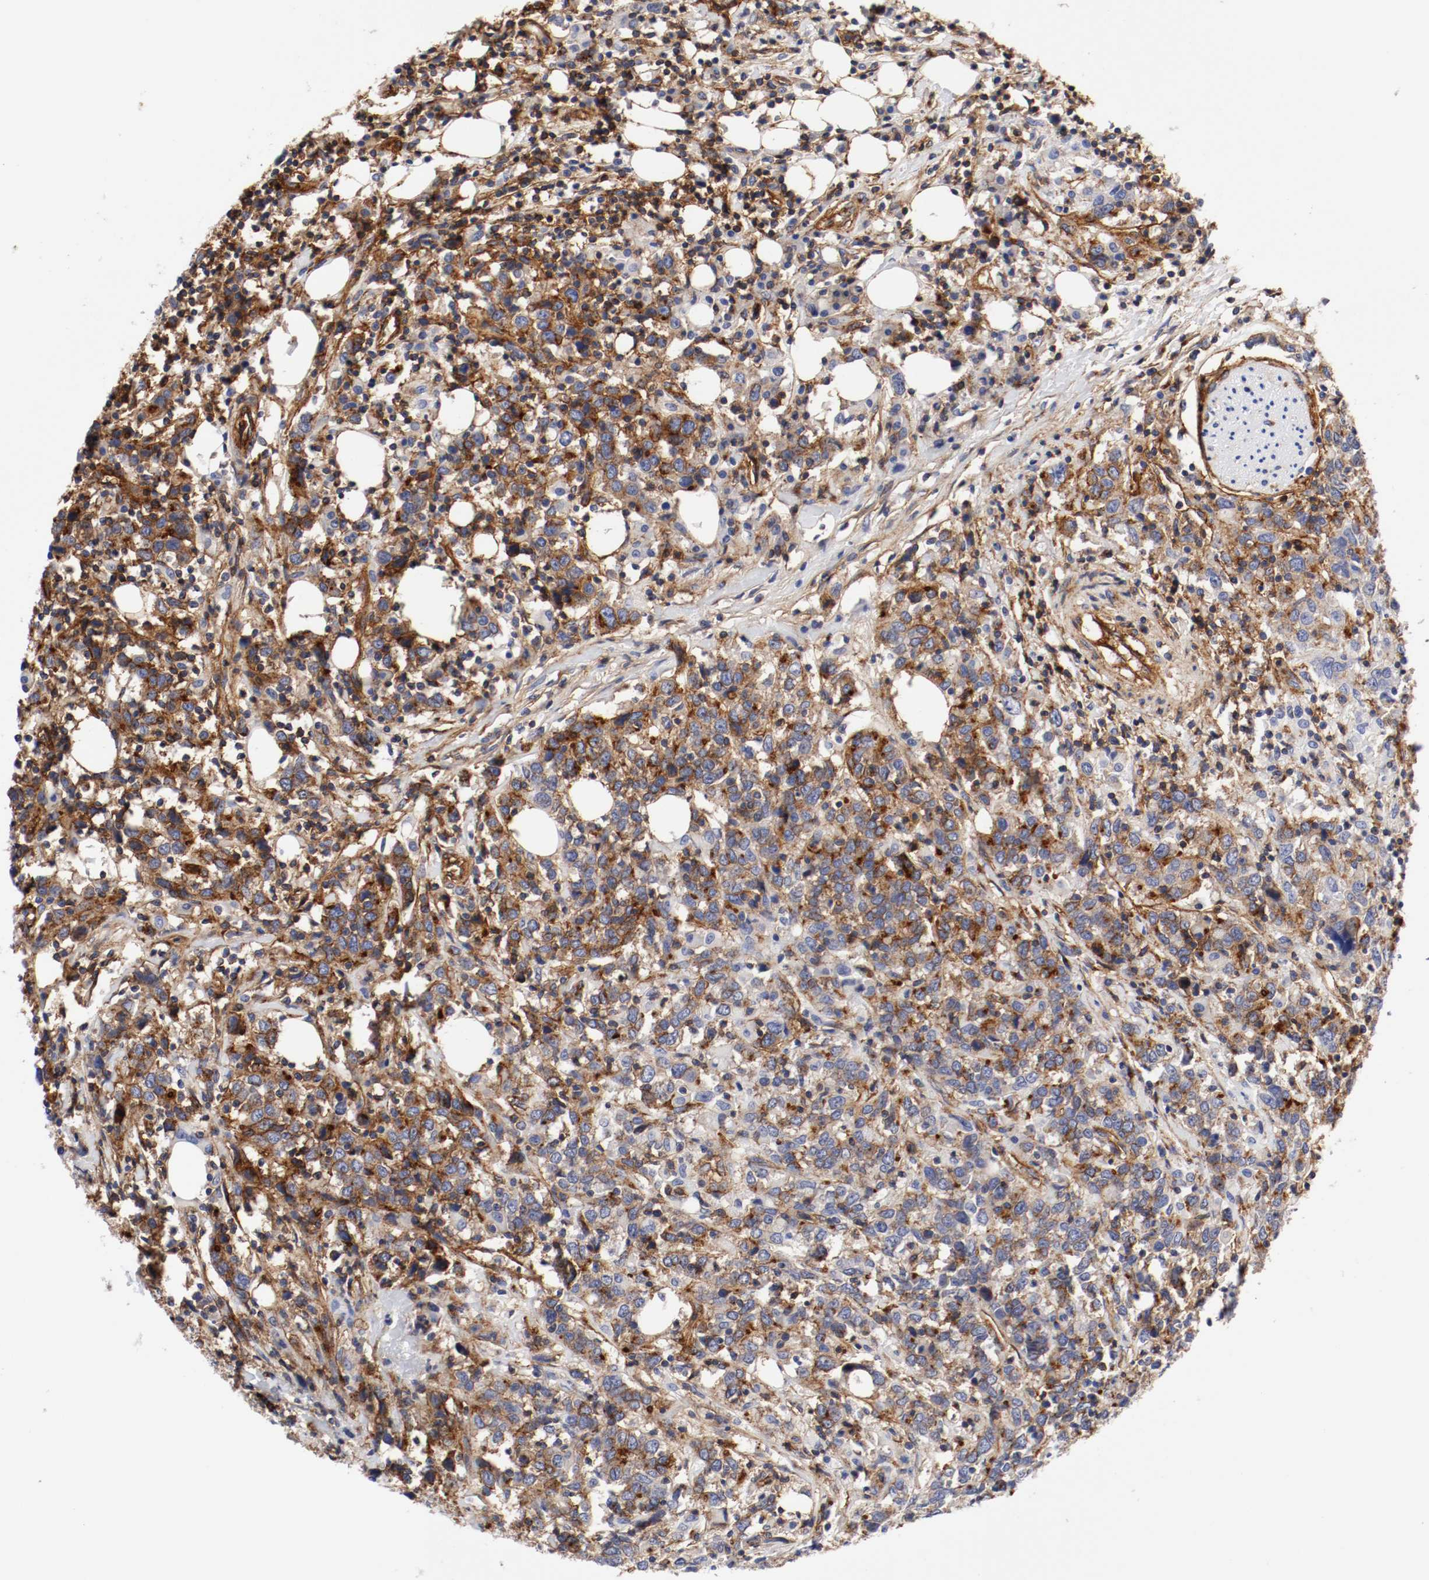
{"staining": {"intensity": "strong", "quantity": ">75%", "location": "cytoplasmic/membranous"}, "tissue": "urothelial cancer", "cell_type": "Tumor cells", "image_type": "cancer", "snomed": [{"axis": "morphology", "description": "Urothelial carcinoma, High grade"}, {"axis": "topography", "description": "Urinary bladder"}], "caption": "Immunohistochemical staining of human urothelial cancer exhibits high levels of strong cytoplasmic/membranous expression in about >75% of tumor cells.", "gene": "IFITM1", "patient": {"sex": "male", "age": 61}}